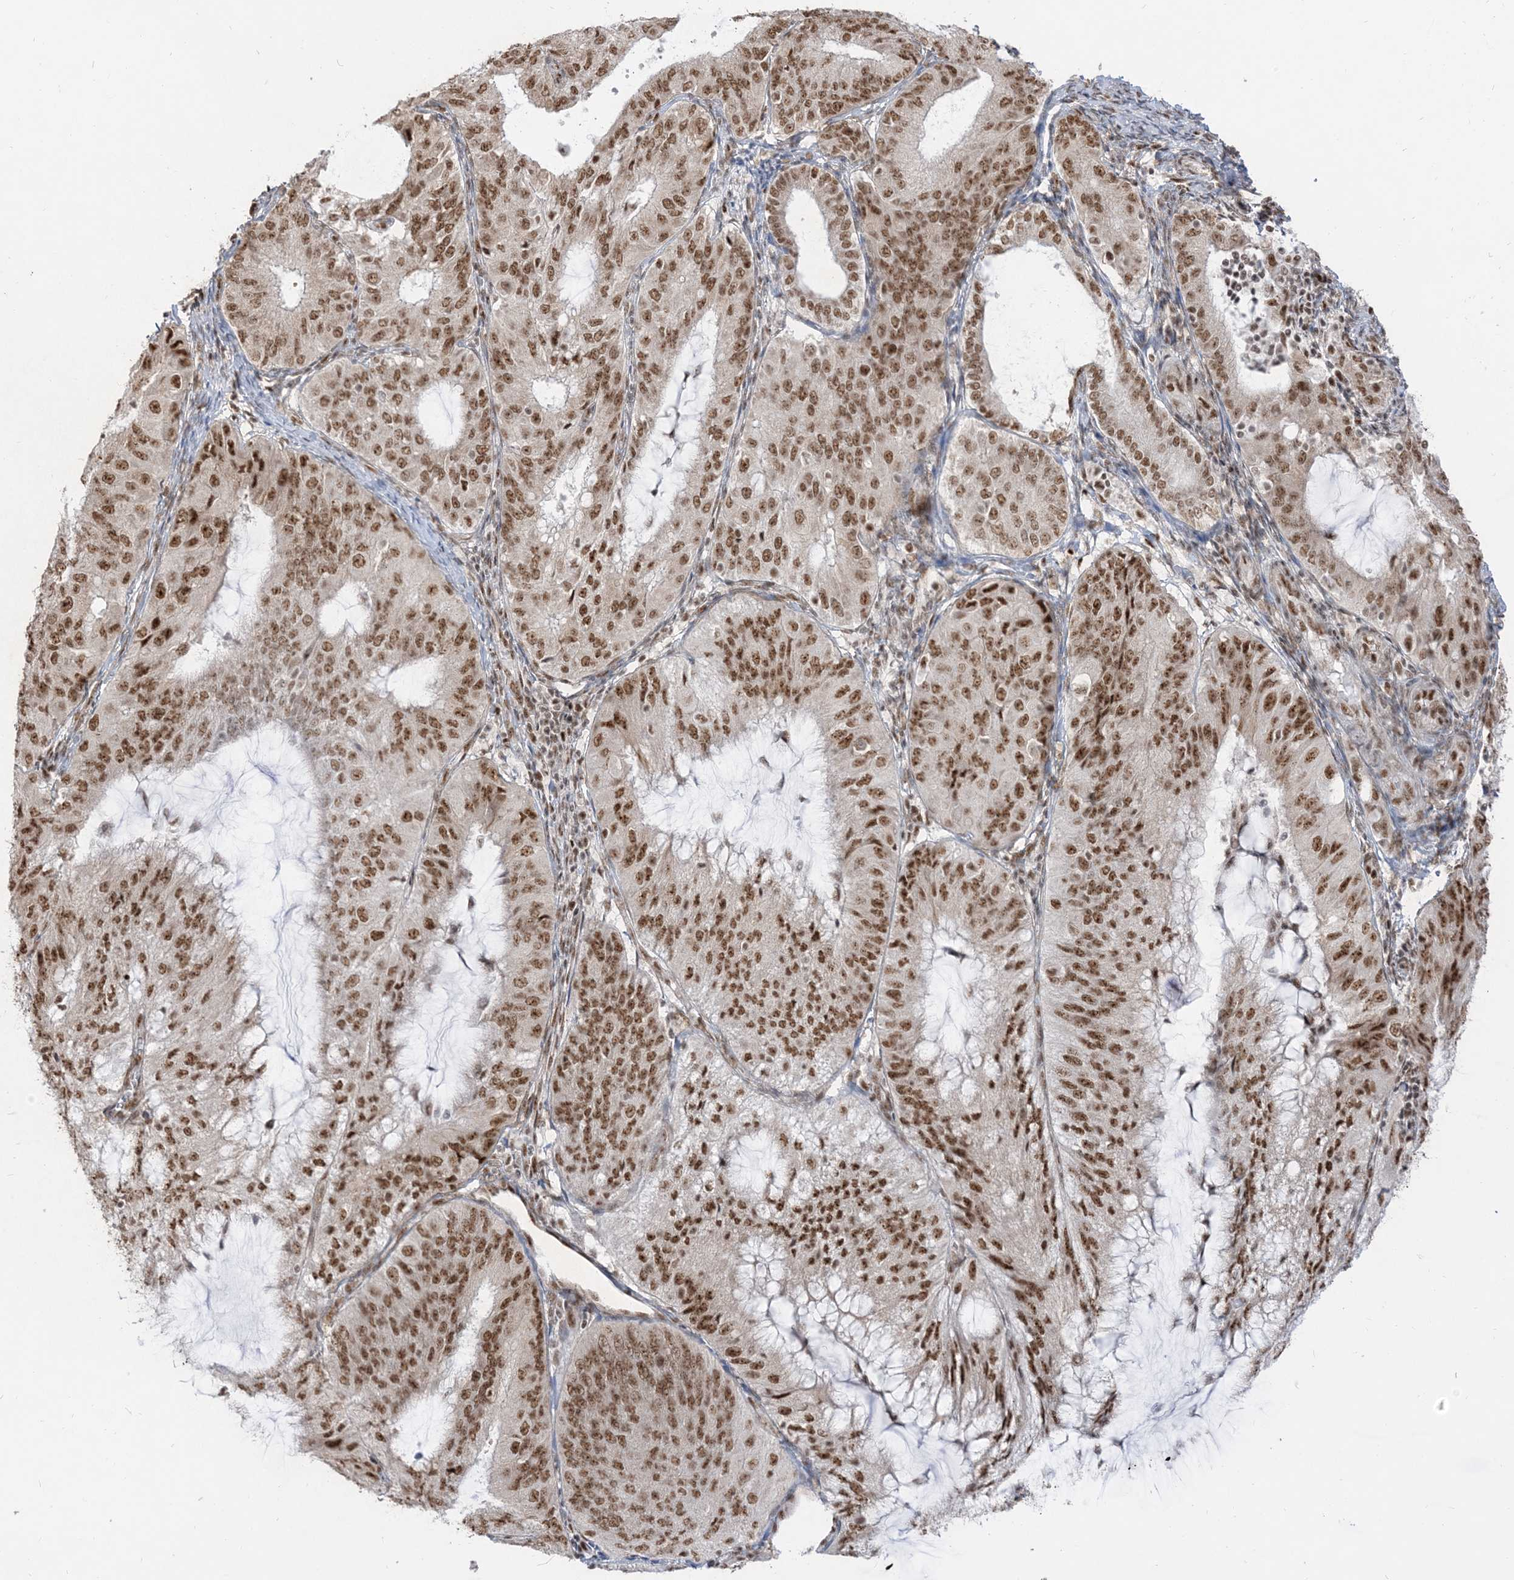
{"staining": {"intensity": "moderate", "quantity": ">75%", "location": "nuclear"}, "tissue": "endometrial cancer", "cell_type": "Tumor cells", "image_type": "cancer", "snomed": [{"axis": "morphology", "description": "Adenocarcinoma, NOS"}, {"axis": "topography", "description": "Endometrium"}], "caption": "There is medium levels of moderate nuclear expression in tumor cells of adenocarcinoma (endometrial), as demonstrated by immunohistochemical staining (brown color).", "gene": "ARGLU1", "patient": {"sex": "female", "age": 81}}